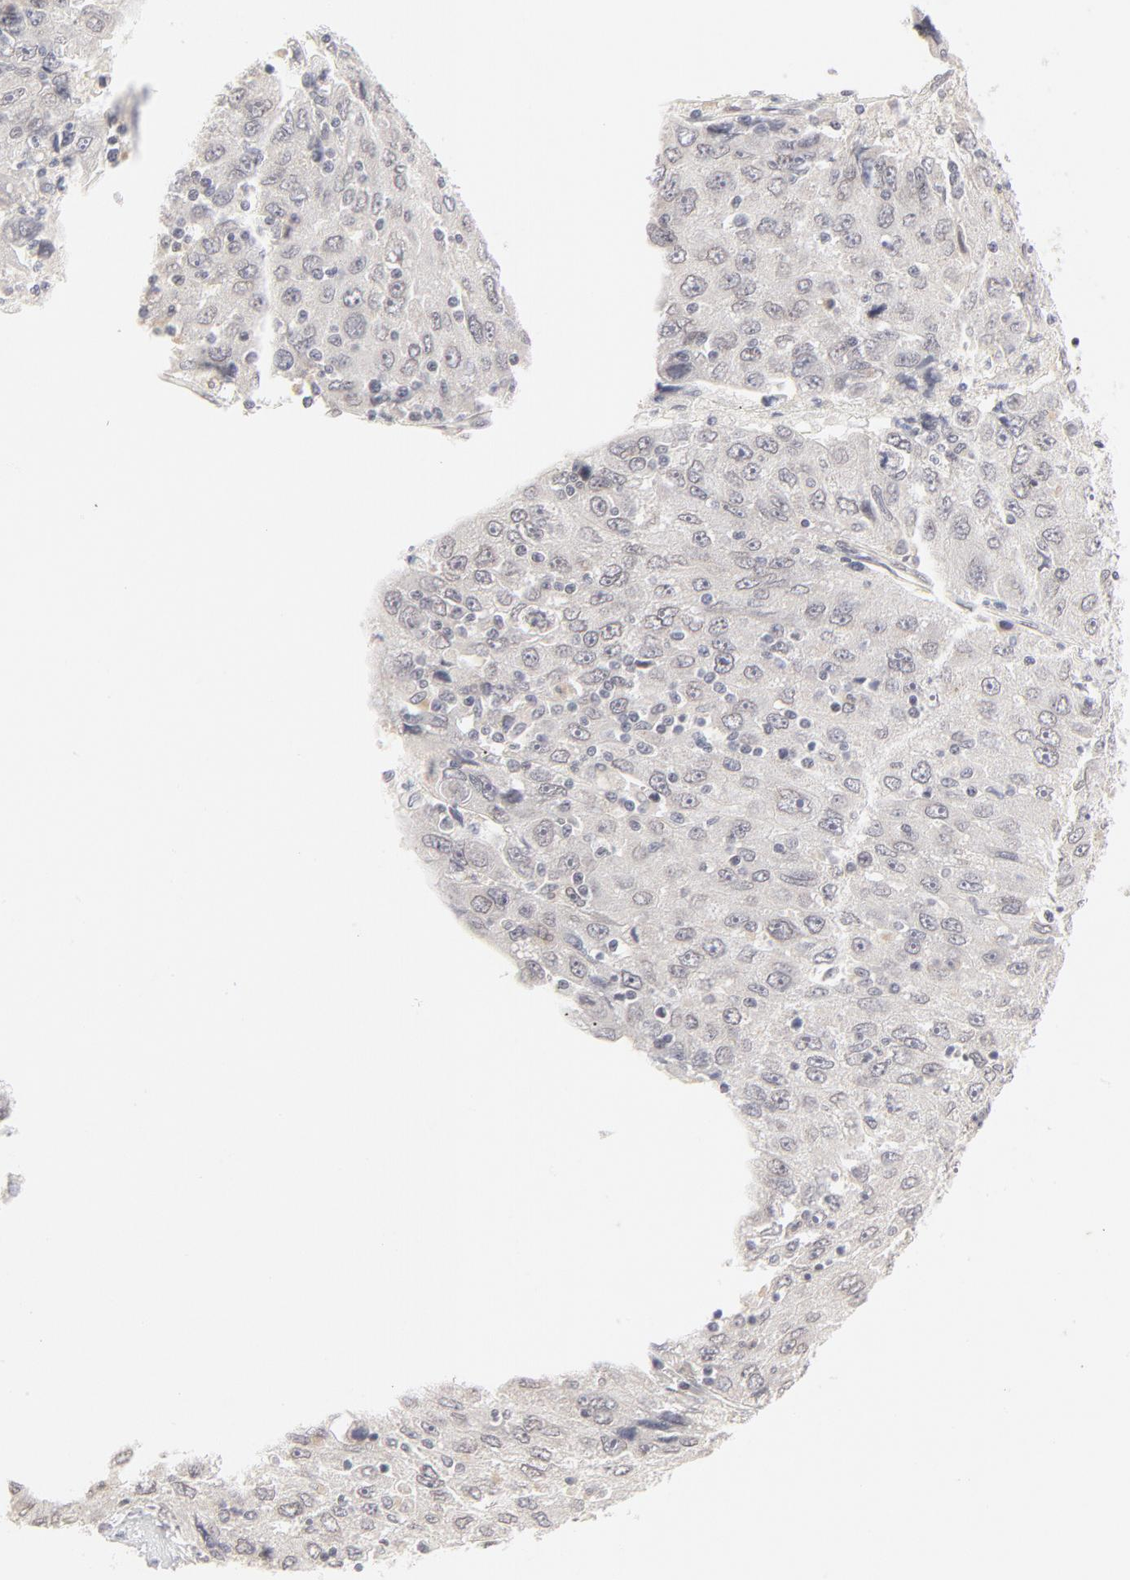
{"staining": {"intensity": "negative", "quantity": "none", "location": "none"}, "tissue": "liver cancer", "cell_type": "Tumor cells", "image_type": "cancer", "snomed": [{"axis": "morphology", "description": "Carcinoma, Hepatocellular, NOS"}, {"axis": "topography", "description": "Liver"}], "caption": "IHC of human liver cancer (hepatocellular carcinoma) exhibits no expression in tumor cells.", "gene": "PBX3", "patient": {"sex": "male", "age": 49}}